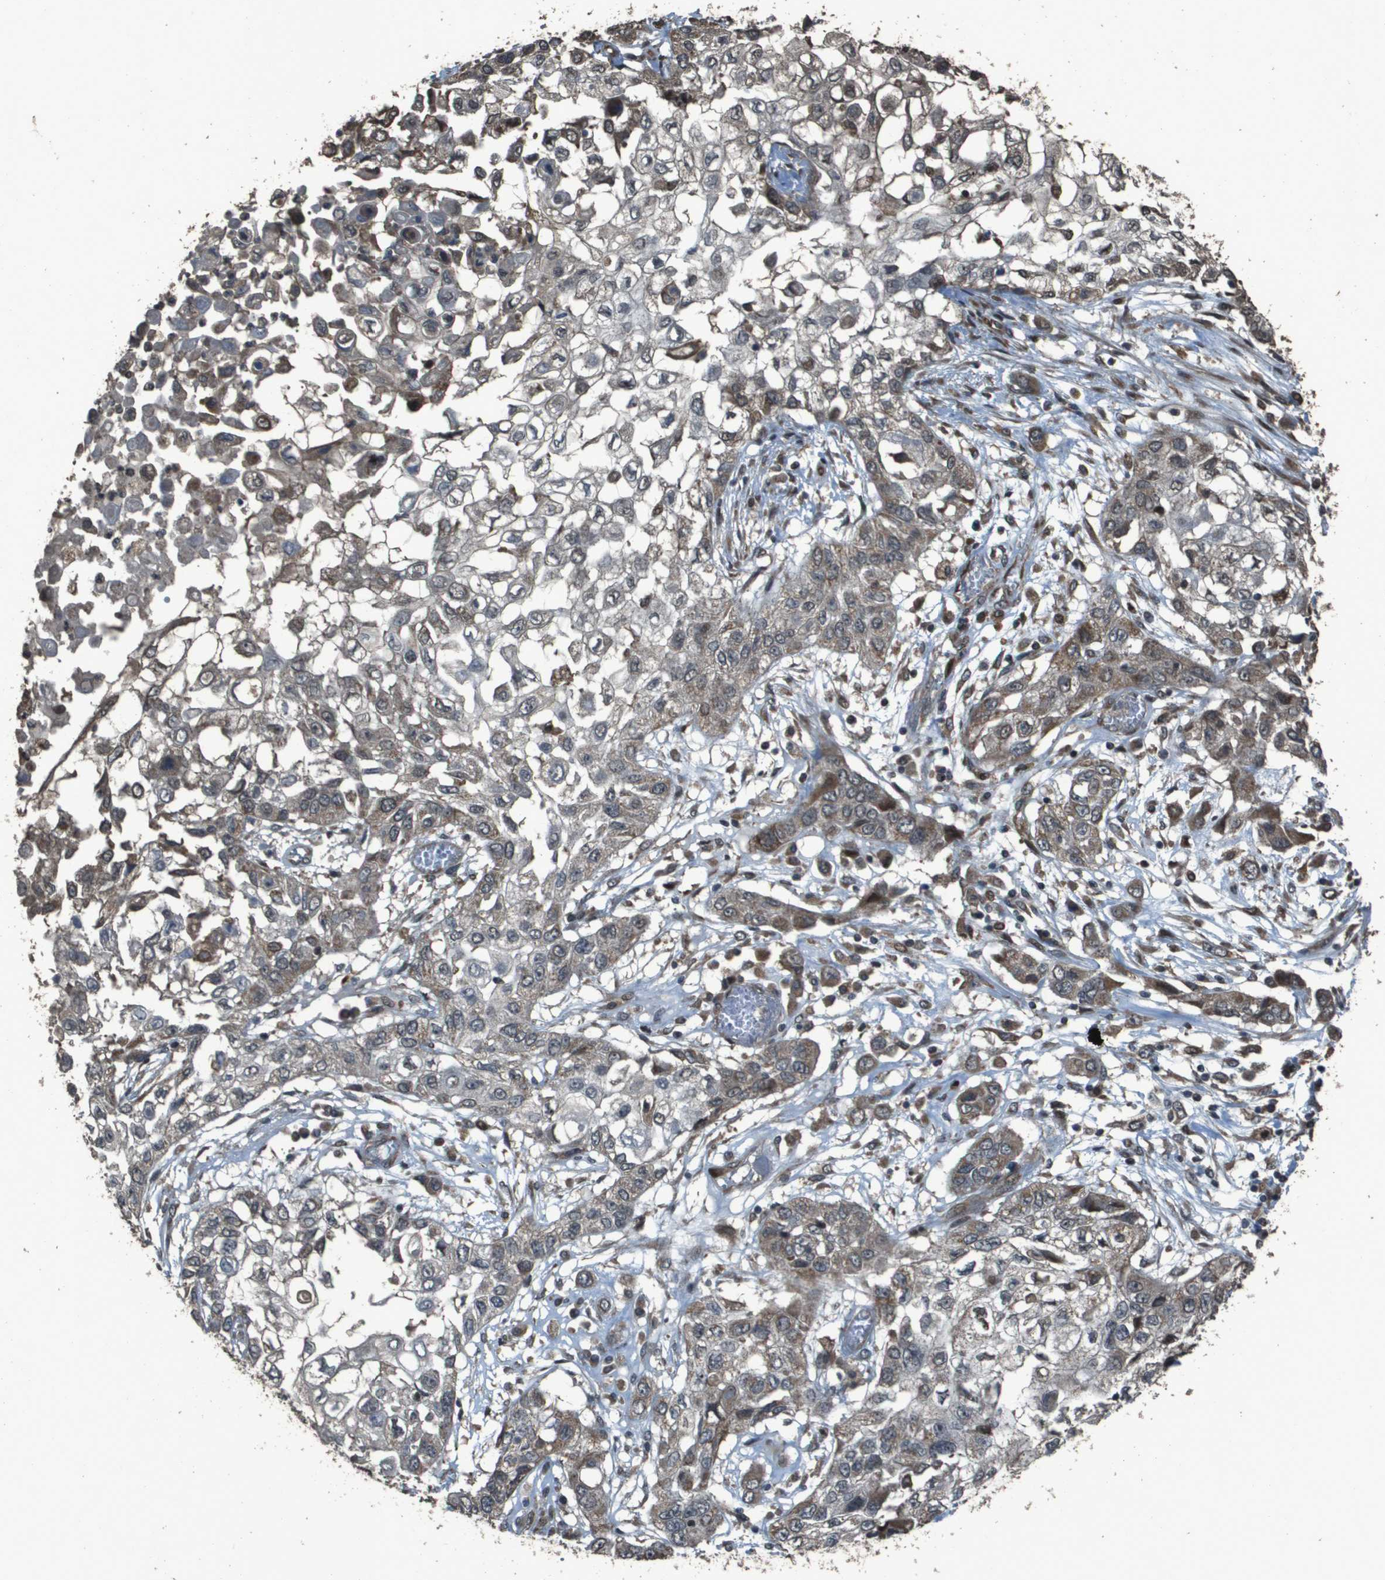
{"staining": {"intensity": "moderate", "quantity": ">75%", "location": "cytoplasmic/membranous"}, "tissue": "lung cancer", "cell_type": "Tumor cells", "image_type": "cancer", "snomed": [{"axis": "morphology", "description": "Squamous cell carcinoma, NOS"}, {"axis": "topography", "description": "Lung"}], "caption": "Protein staining by immunohistochemistry reveals moderate cytoplasmic/membranous expression in approximately >75% of tumor cells in lung cancer (squamous cell carcinoma).", "gene": "FIG4", "patient": {"sex": "male", "age": 71}}